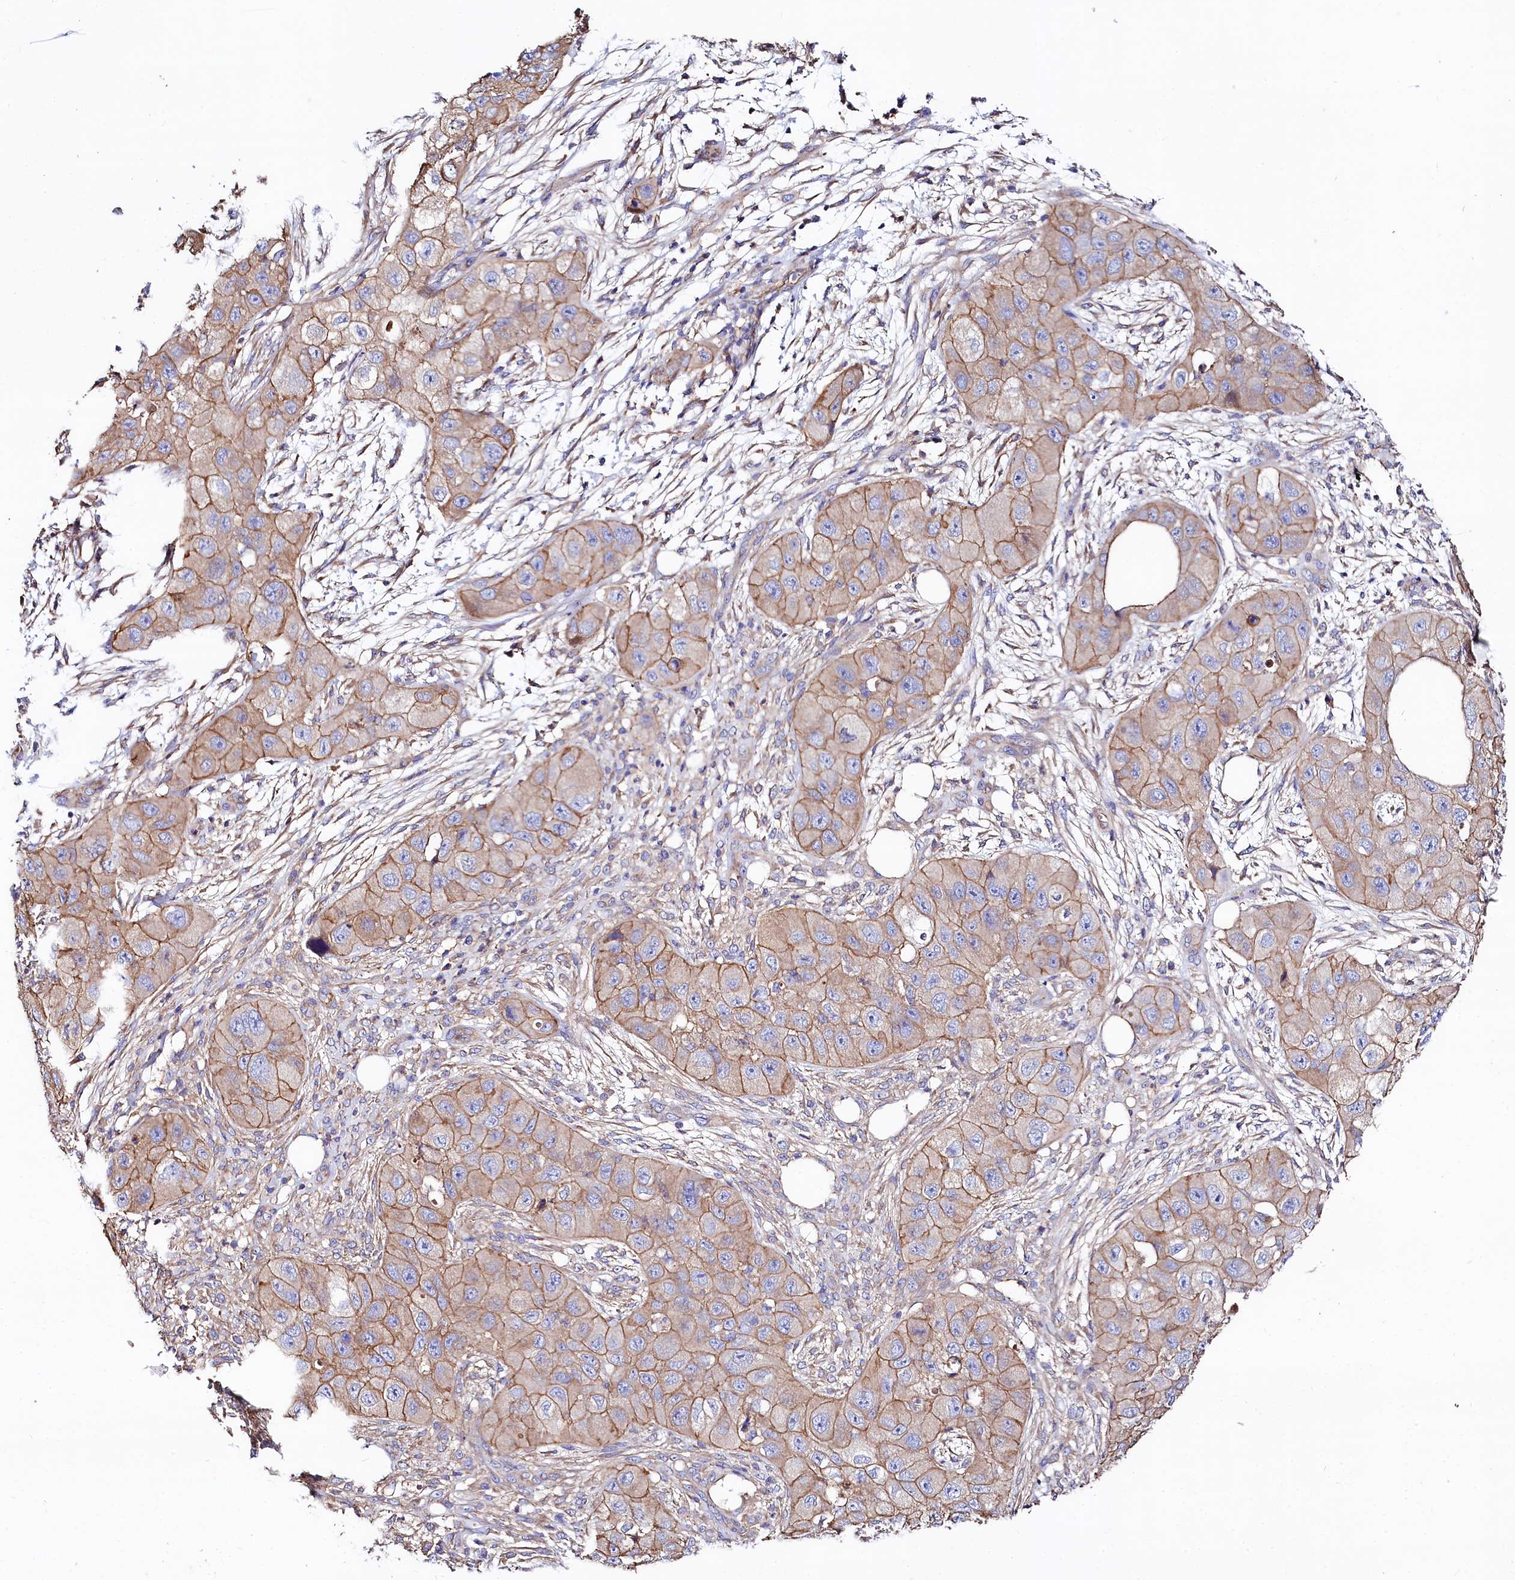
{"staining": {"intensity": "moderate", "quantity": ">75%", "location": "cytoplasmic/membranous"}, "tissue": "skin cancer", "cell_type": "Tumor cells", "image_type": "cancer", "snomed": [{"axis": "morphology", "description": "Squamous cell carcinoma, NOS"}, {"axis": "topography", "description": "Skin"}, {"axis": "topography", "description": "Subcutis"}], "caption": "Immunohistochemistry (IHC) of human squamous cell carcinoma (skin) displays medium levels of moderate cytoplasmic/membranous positivity in about >75% of tumor cells.", "gene": "FCHSD2", "patient": {"sex": "male", "age": 73}}